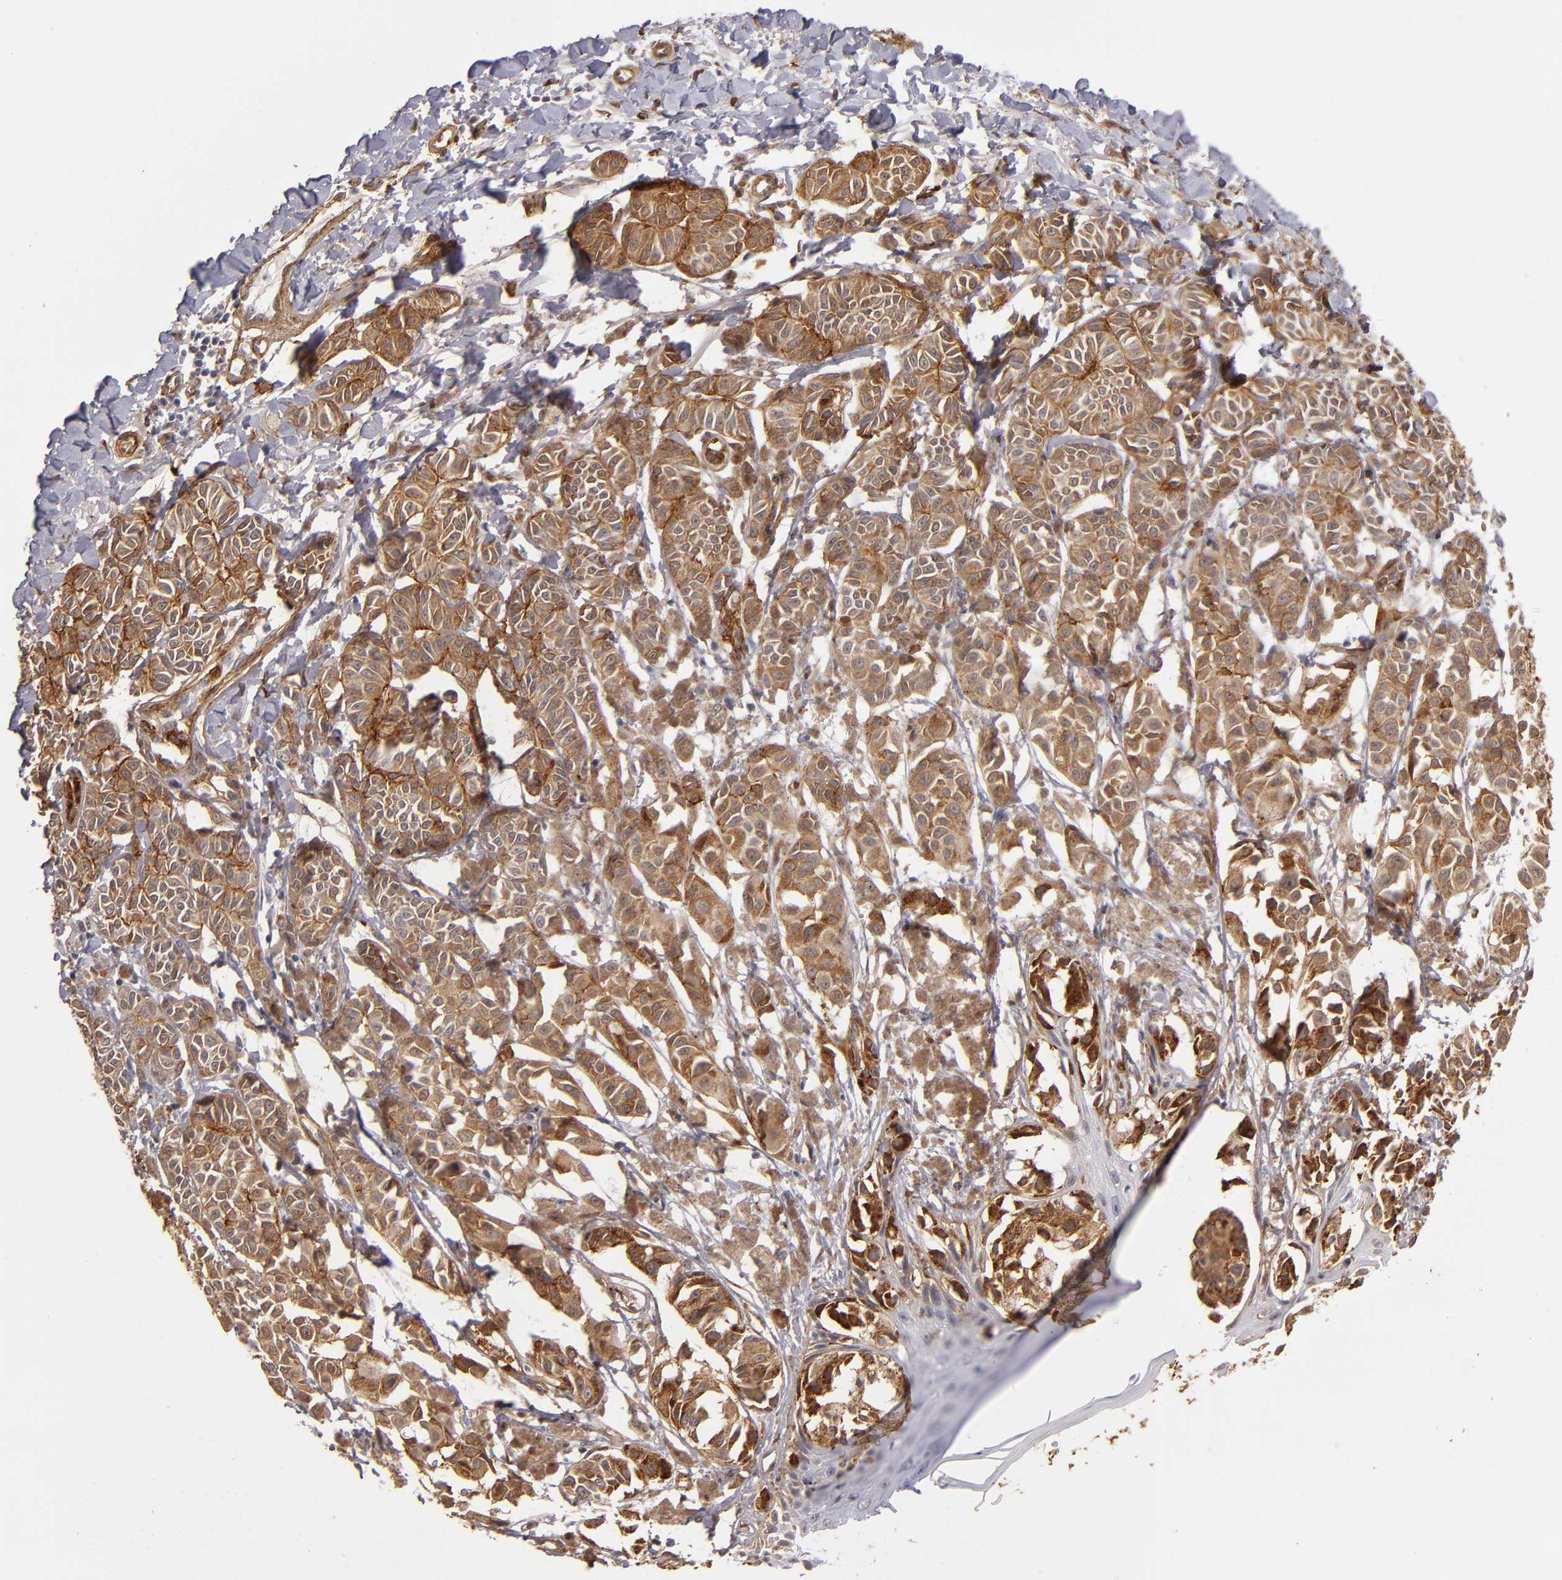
{"staining": {"intensity": "moderate", "quantity": ">75%", "location": "cytoplasmic/membranous"}, "tissue": "melanoma", "cell_type": "Tumor cells", "image_type": "cancer", "snomed": [{"axis": "morphology", "description": "Malignant melanoma, NOS"}, {"axis": "topography", "description": "Skin"}], "caption": "Protein staining by immunohistochemistry (IHC) displays moderate cytoplasmic/membranous positivity in about >75% of tumor cells in malignant melanoma.", "gene": "LAMC1", "patient": {"sex": "male", "age": 76}}